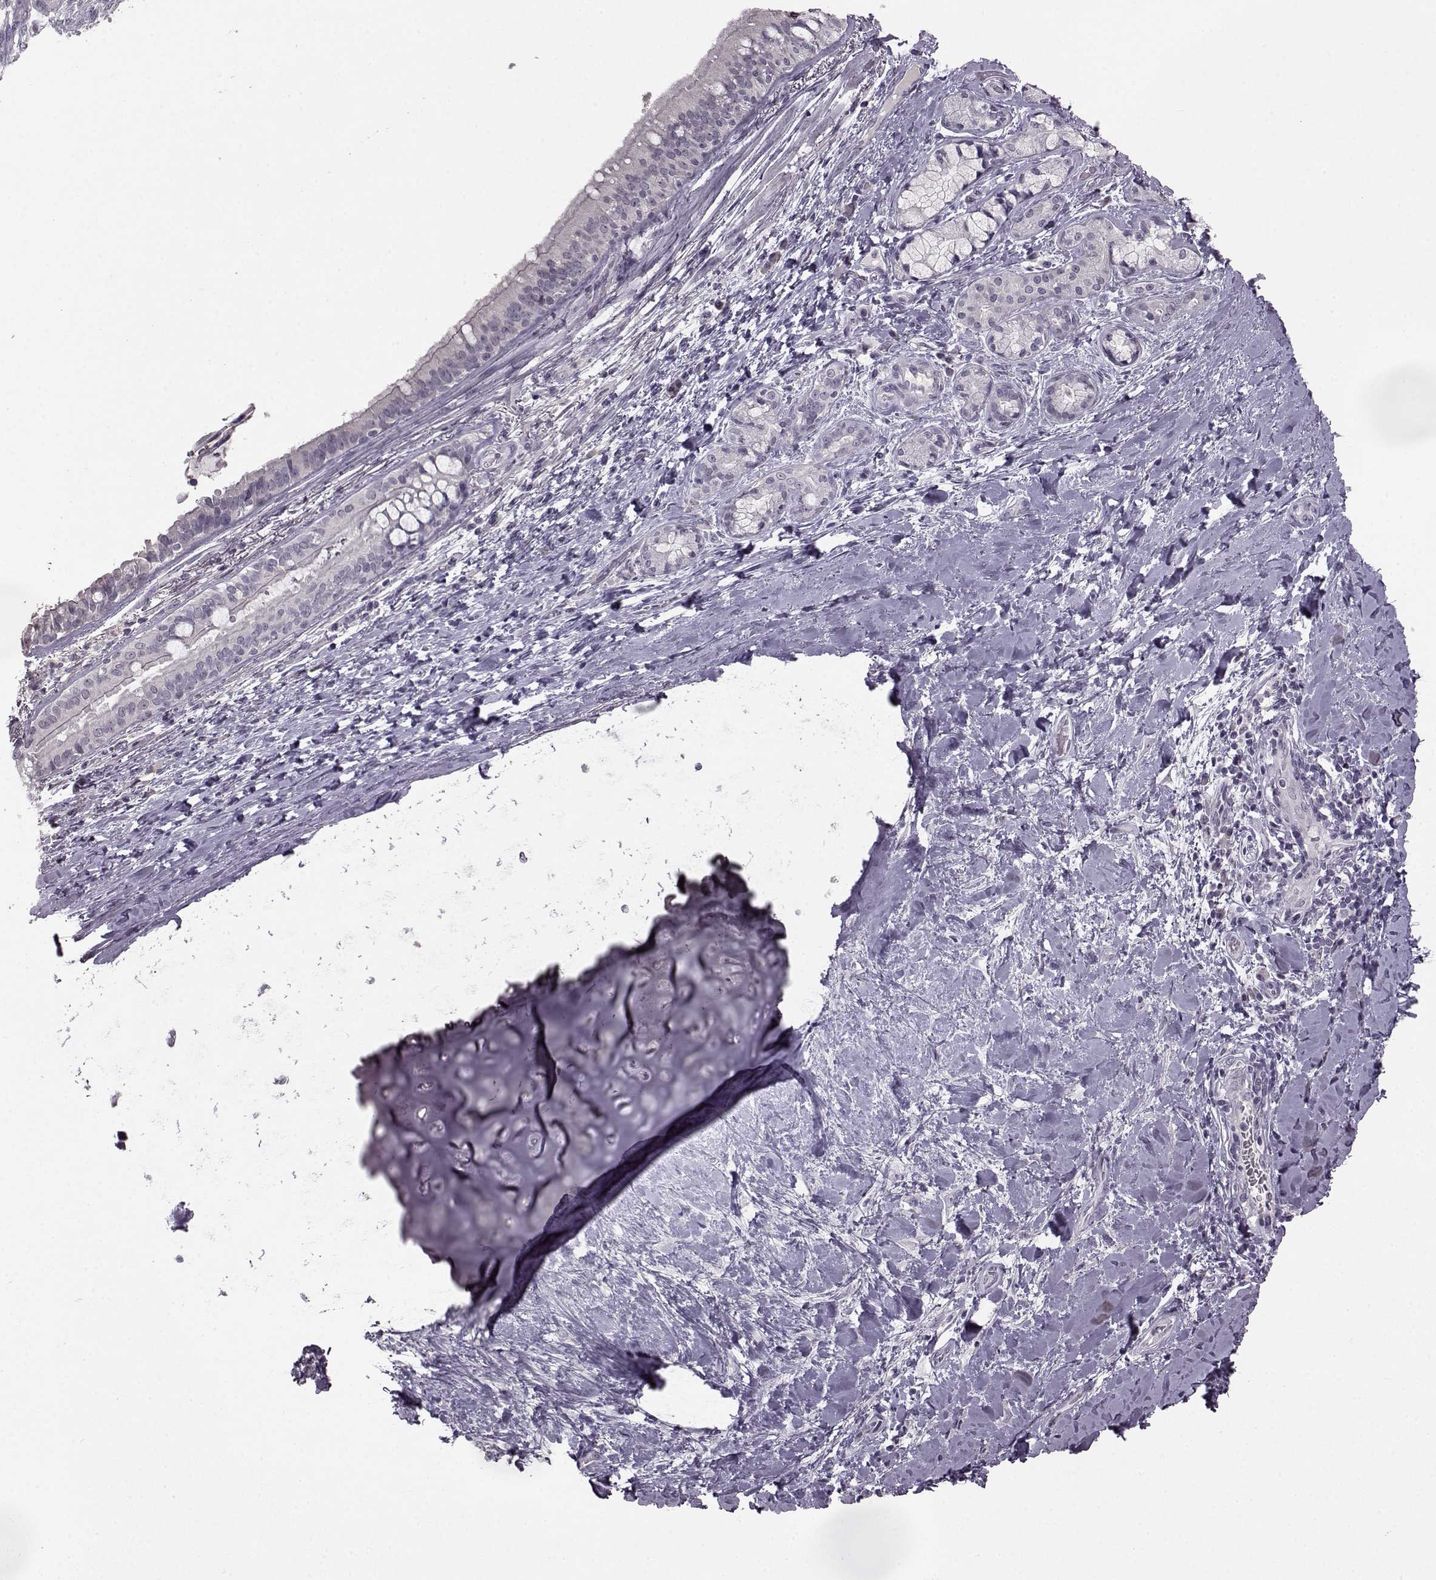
{"staining": {"intensity": "negative", "quantity": "none", "location": "none"}, "tissue": "bronchus", "cell_type": "Respiratory epithelial cells", "image_type": "normal", "snomed": [{"axis": "morphology", "description": "Normal tissue, NOS"}, {"axis": "morphology", "description": "Squamous cell carcinoma, NOS"}, {"axis": "topography", "description": "Bronchus"}, {"axis": "topography", "description": "Lung"}], "caption": "Protein analysis of normal bronchus displays no significant positivity in respiratory epithelial cells.", "gene": "LHB", "patient": {"sex": "male", "age": 69}}